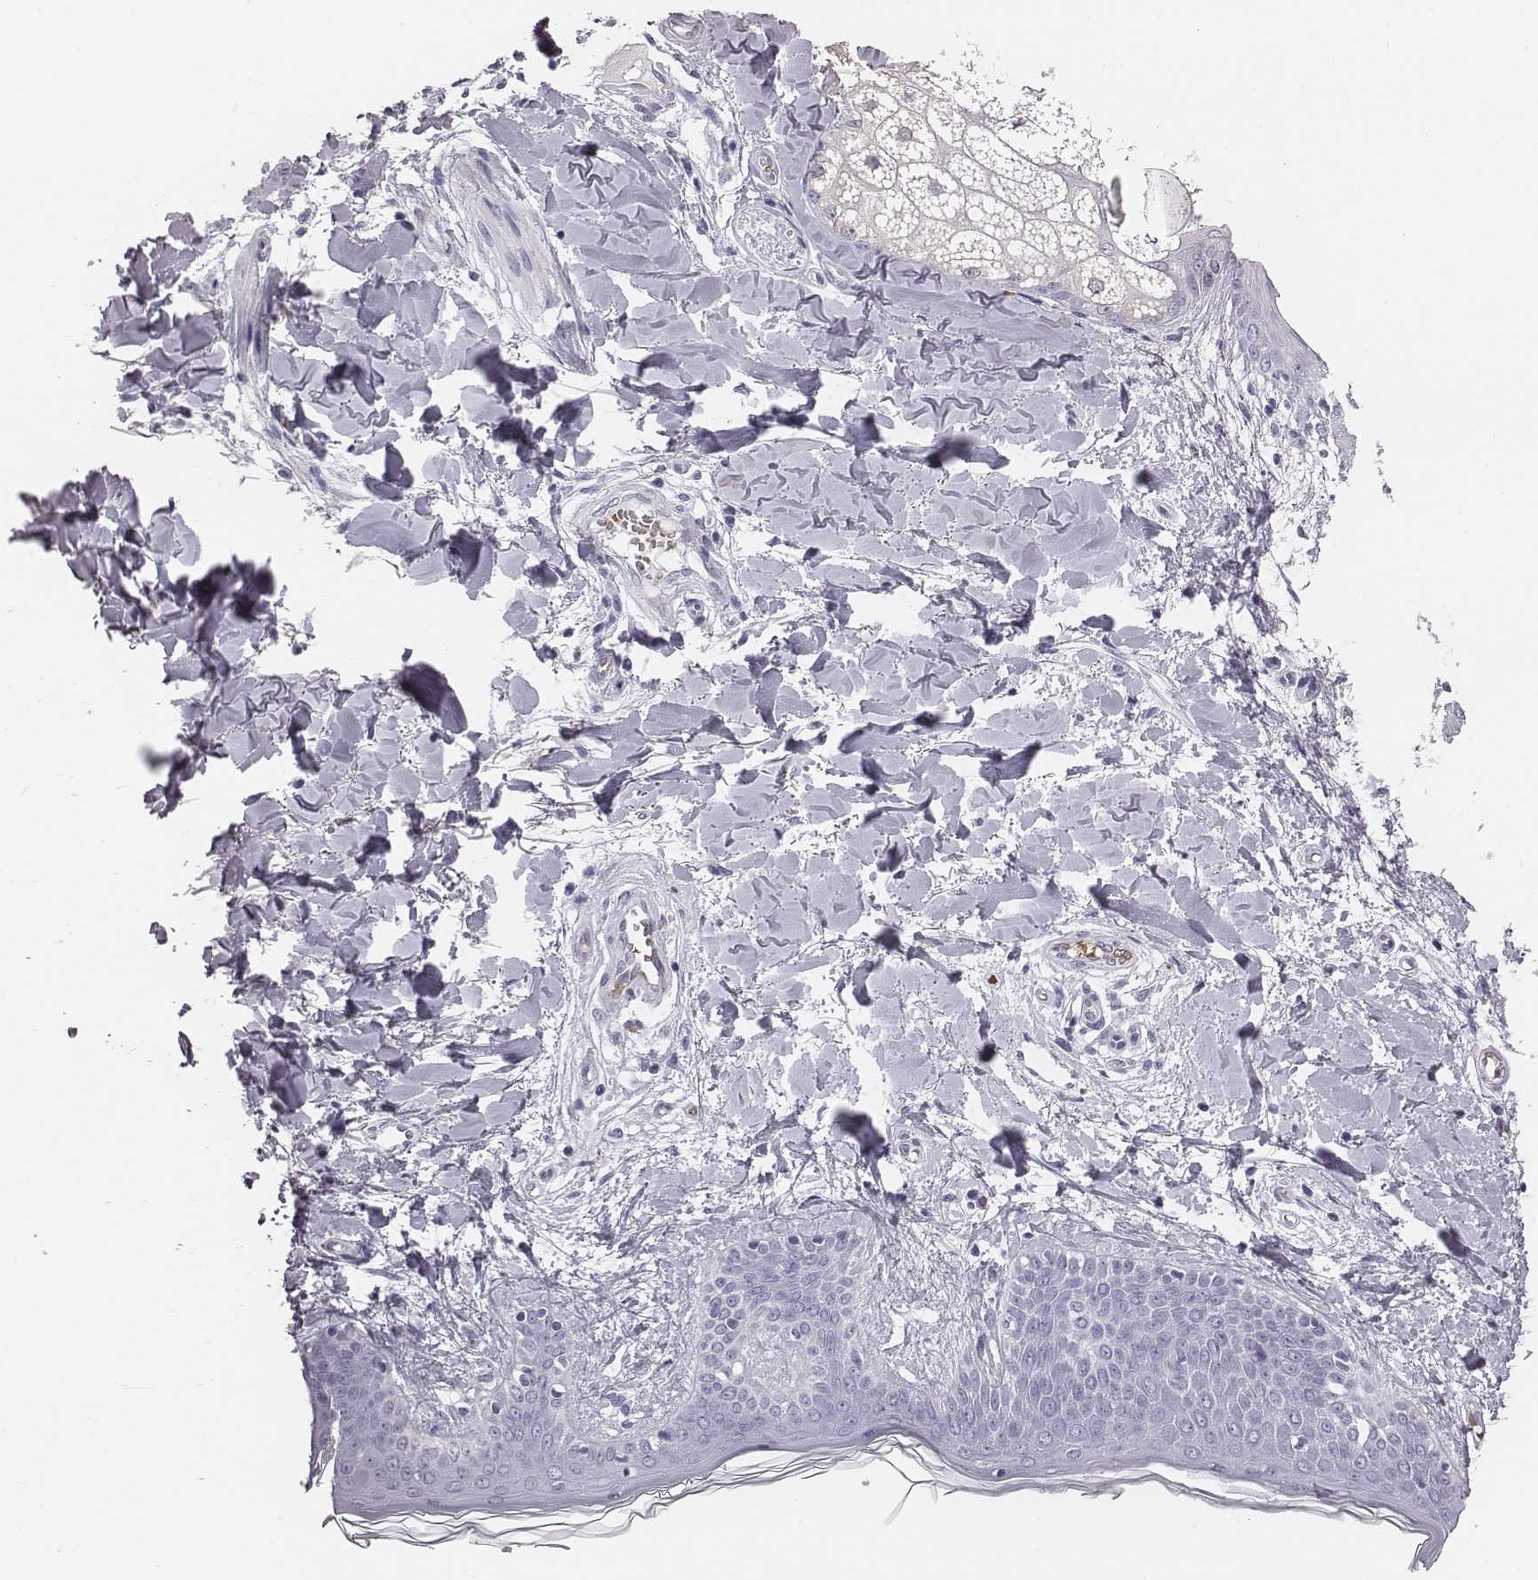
{"staining": {"intensity": "negative", "quantity": "none", "location": "none"}, "tissue": "skin", "cell_type": "Fibroblasts", "image_type": "normal", "snomed": [{"axis": "morphology", "description": "Normal tissue, NOS"}, {"axis": "topography", "description": "Skin"}], "caption": "Micrograph shows no significant protein expression in fibroblasts of normal skin. (Brightfield microscopy of DAB immunohistochemistry at high magnification).", "gene": "HBZ", "patient": {"sex": "female", "age": 34}}